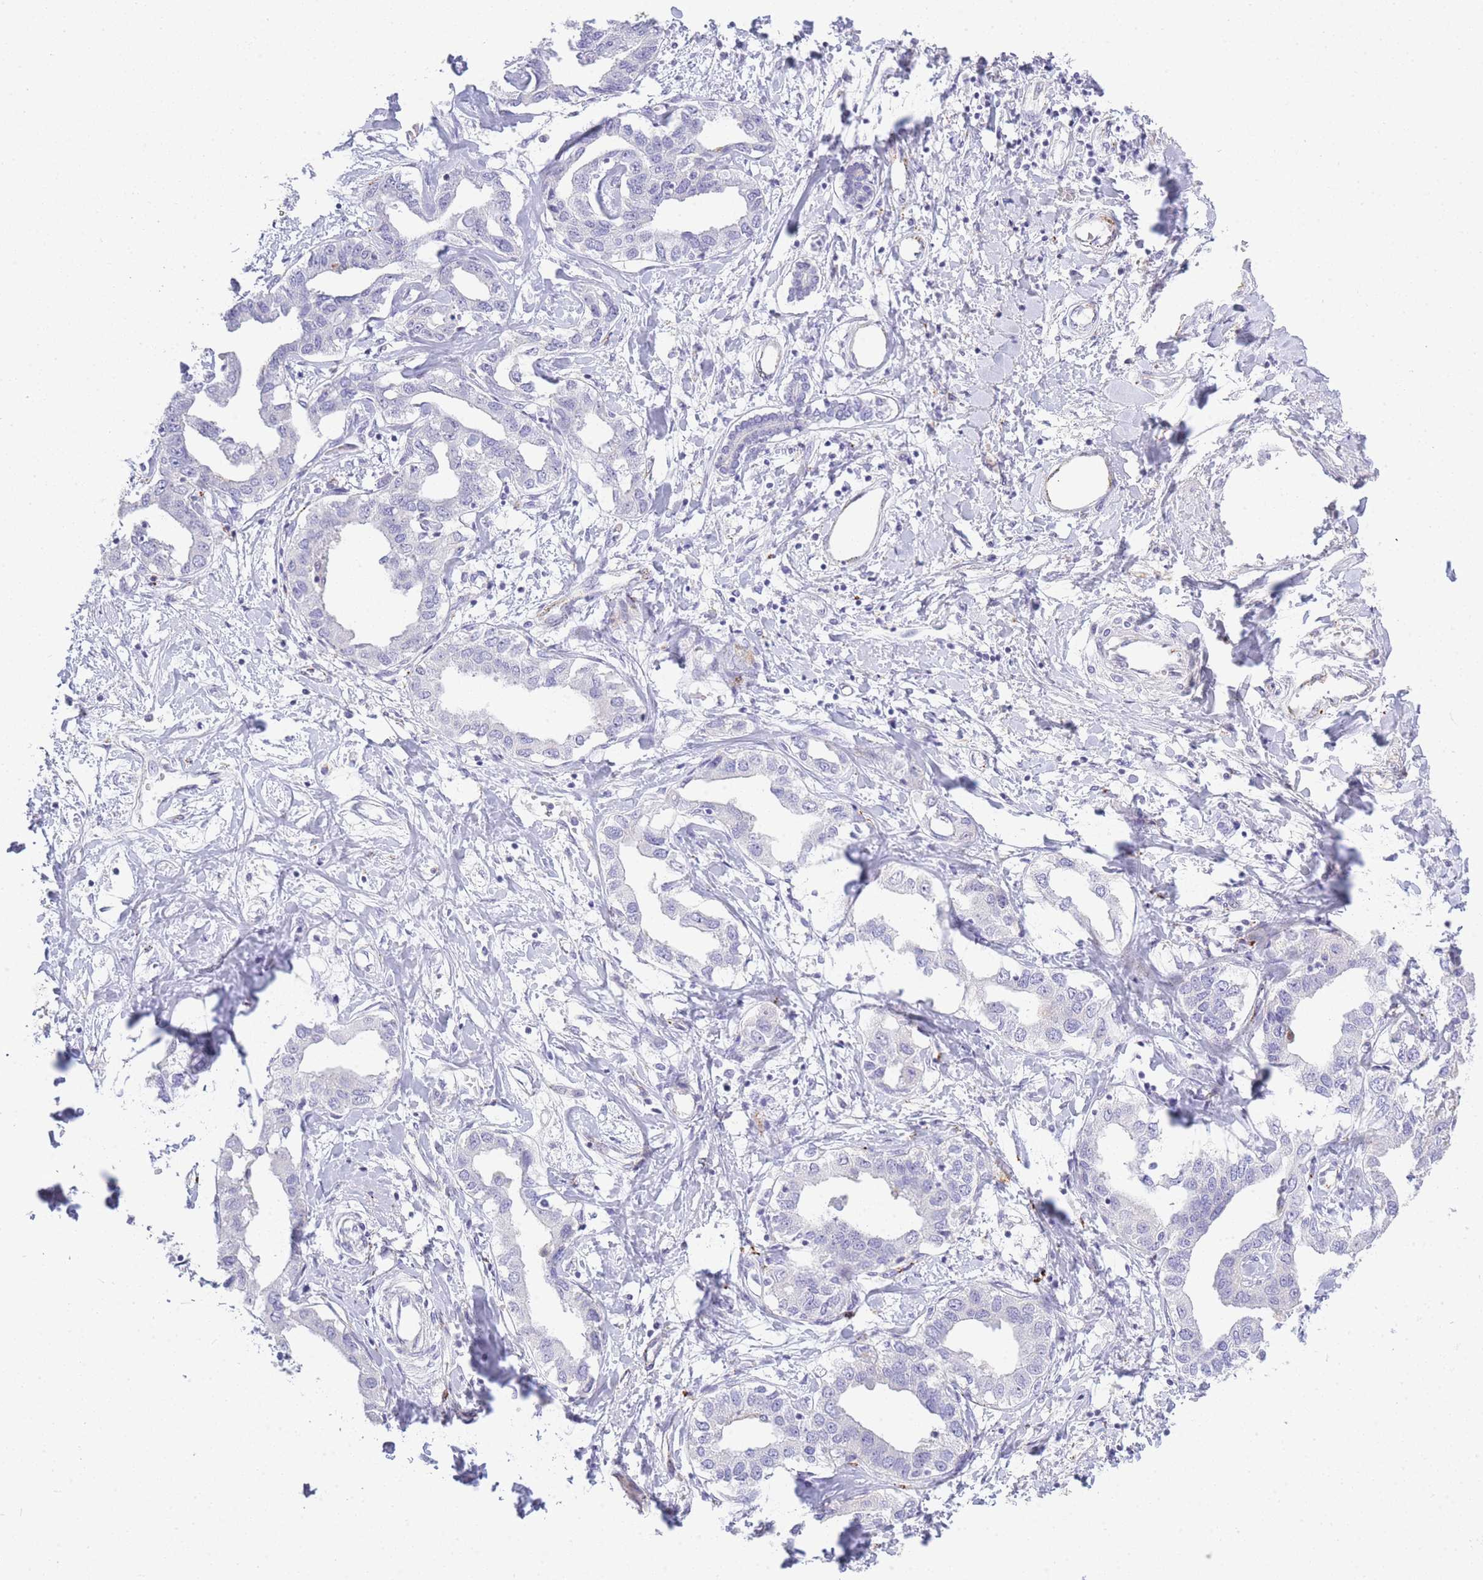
{"staining": {"intensity": "negative", "quantity": "none", "location": "none"}, "tissue": "liver cancer", "cell_type": "Tumor cells", "image_type": "cancer", "snomed": [{"axis": "morphology", "description": "Cholangiocarcinoma"}, {"axis": "topography", "description": "Liver"}], "caption": "This micrograph is of liver cancer (cholangiocarcinoma) stained with immunohistochemistry to label a protein in brown with the nuclei are counter-stained blue. There is no positivity in tumor cells.", "gene": "RHO", "patient": {"sex": "male", "age": 59}}